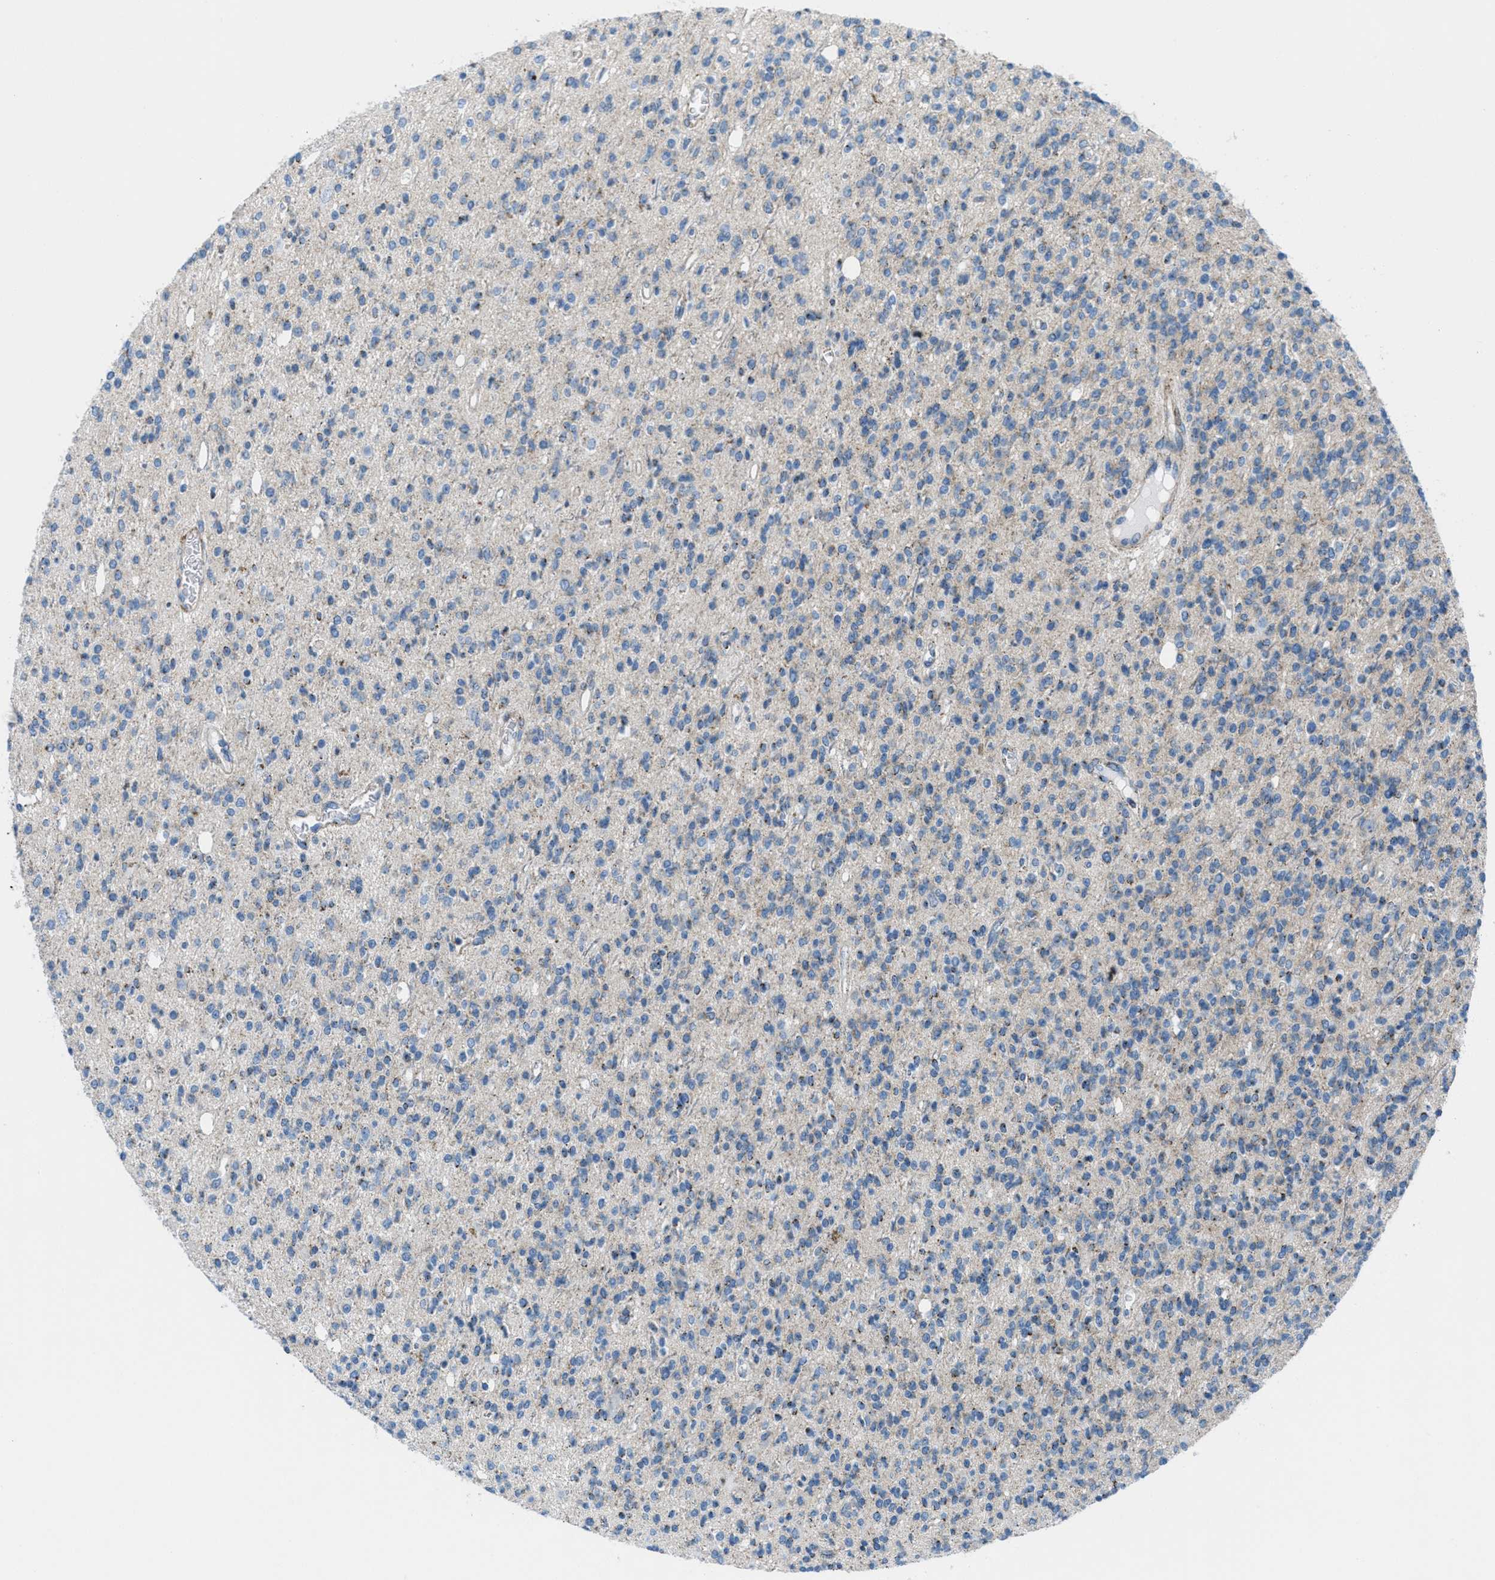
{"staining": {"intensity": "negative", "quantity": "none", "location": "none"}, "tissue": "glioma", "cell_type": "Tumor cells", "image_type": "cancer", "snomed": [{"axis": "morphology", "description": "Glioma, malignant, High grade"}, {"axis": "topography", "description": "Brain"}], "caption": "Immunohistochemistry (IHC) of human malignant high-grade glioma shows no positivity in tumor cells.", "gene": "MFSD13A", "patient": {"sex": "male", "age": 34}}